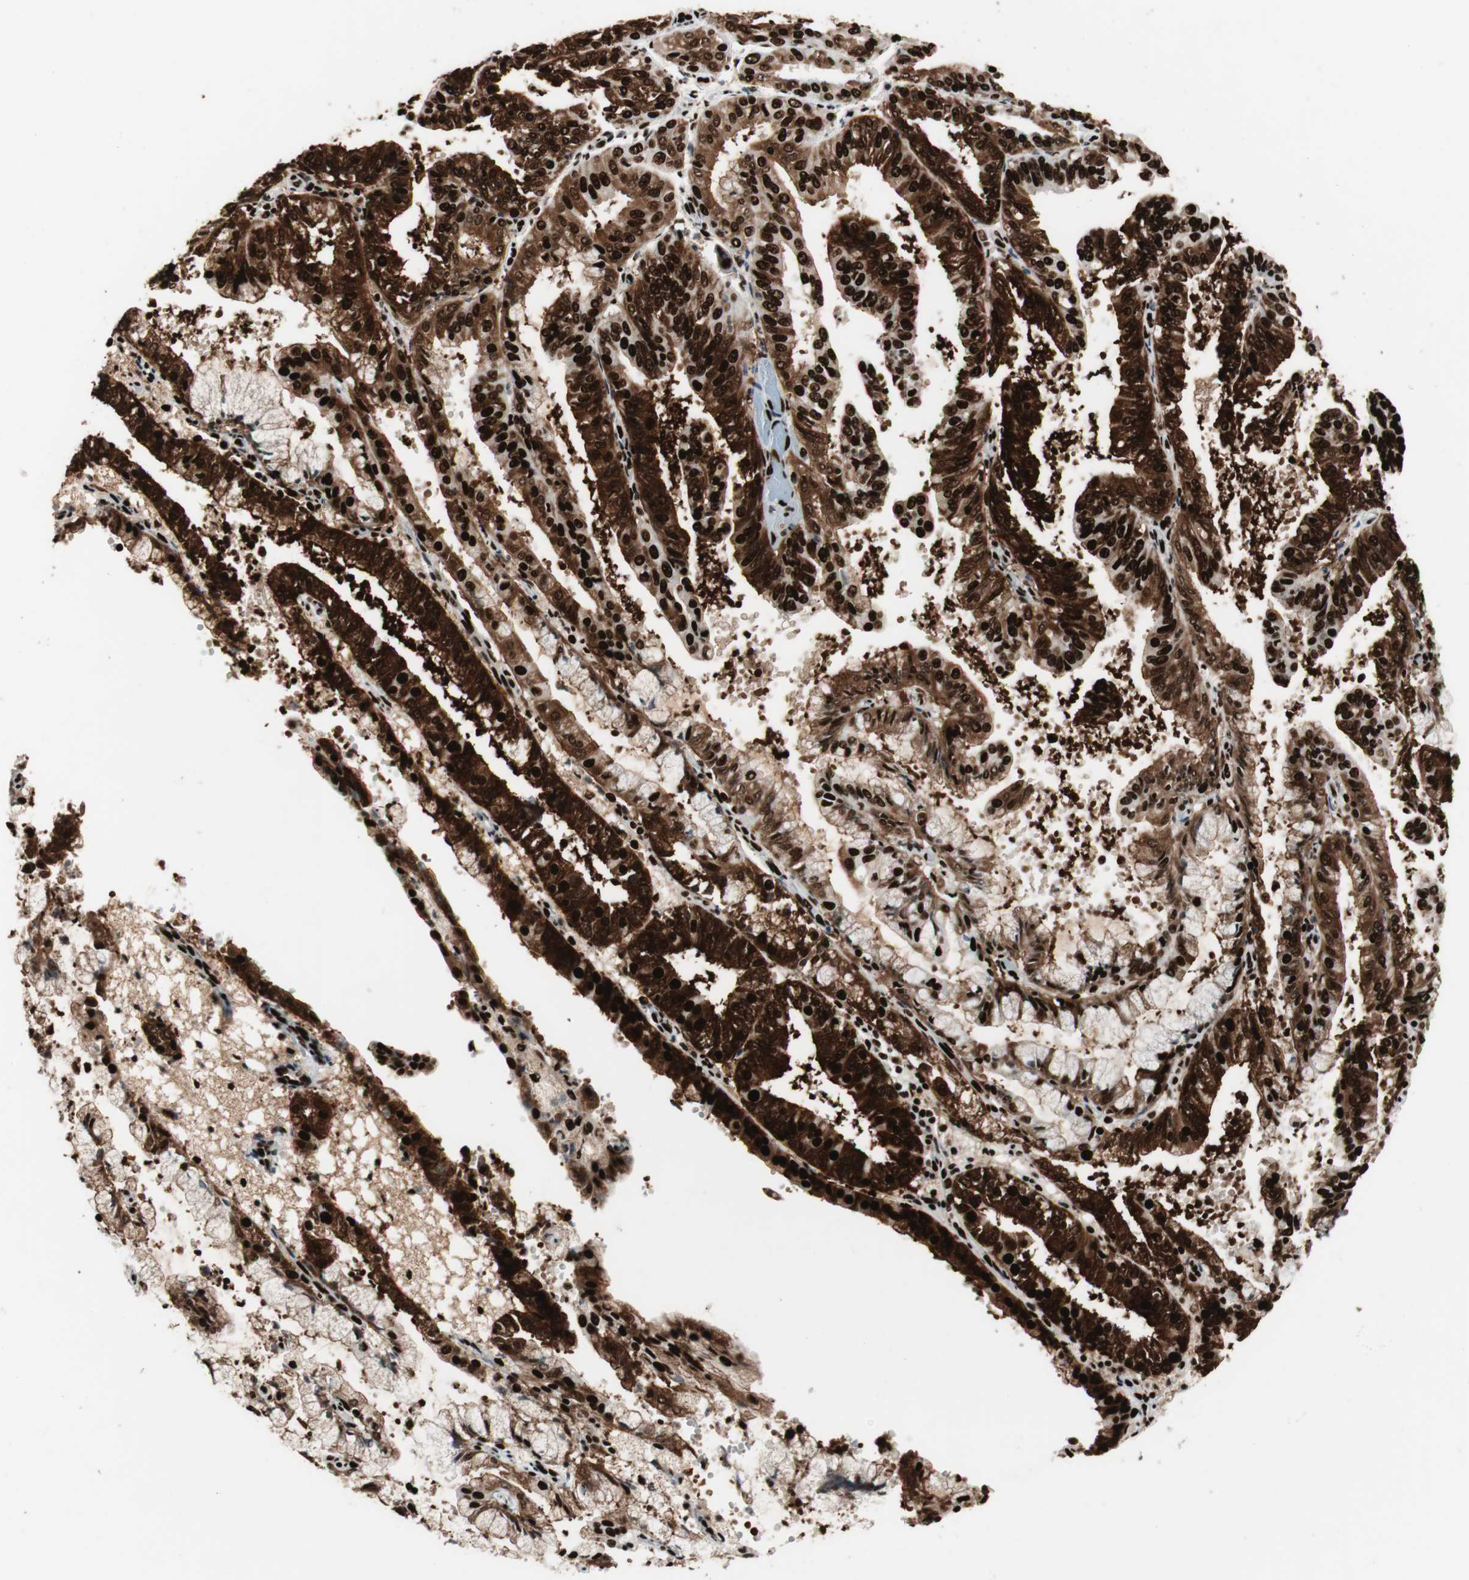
{"staining": {"intensity": "strong", "quantity": ">75%", "location": "cytoplasmic/membranous,nuclear"}, "tissue": "endometrial cancer", "cell_type": "Tumor cells", "image_type": "cancer", "snomed": [{"axis": "morphology", "description": "Adenocarcinoma, NOS"}, {"axis": "topography", "description": "Endometrium"}], "caption": "Endometrial adenocarcinoma stained with DAB IHC reveals high levels of strong cytoplasmic/membranous and nuclear positivity in approximately >75% of tumor cells.", "gene": "PSME3", "patient": {"sex": "female", "age": 63}}